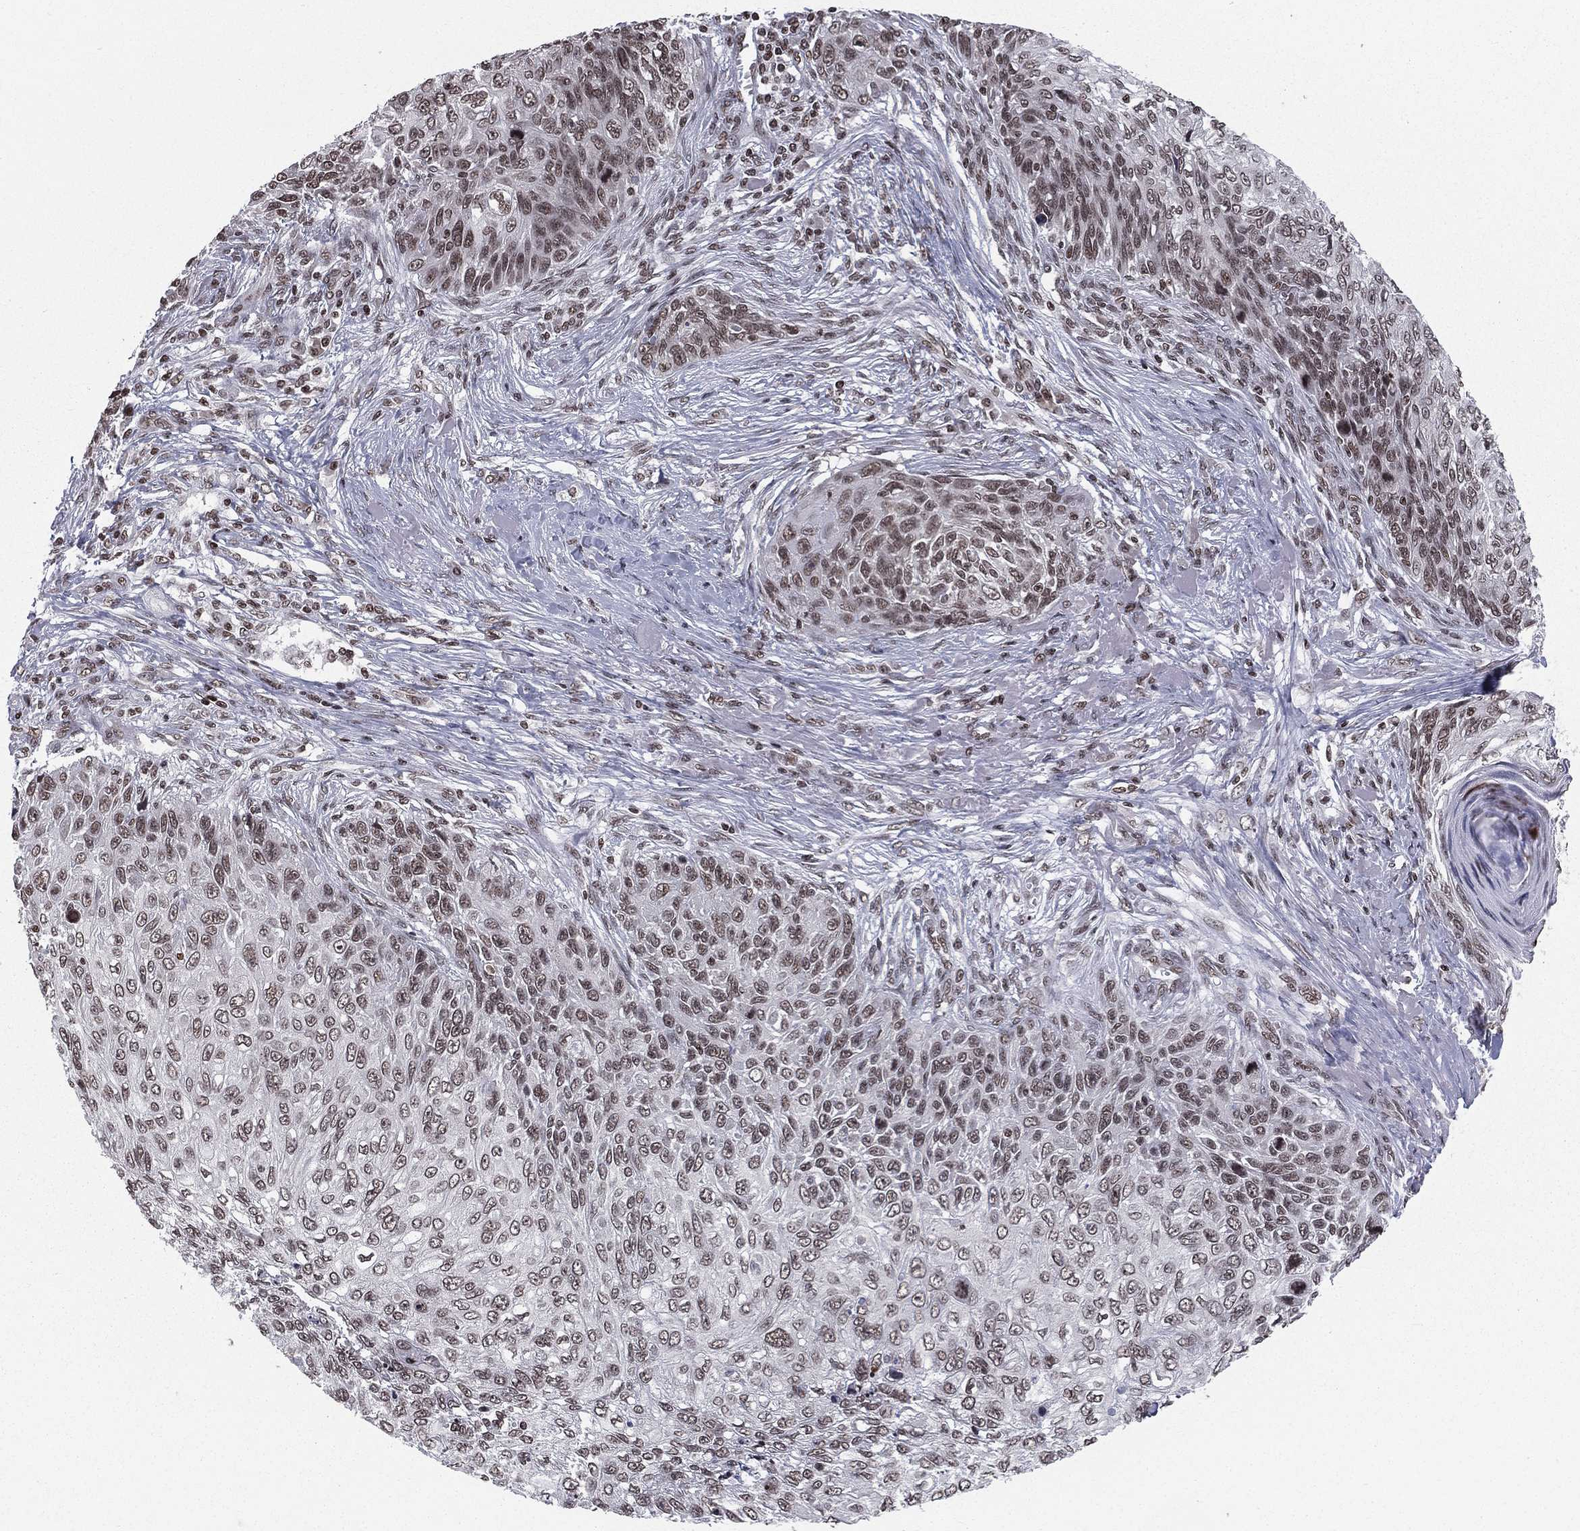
{"staining": {"intensity": "moderate", "quantity": "25%-75%", "location": "nuclear"}, "tissue": "skin cancer", "cell_type": "Tumor cells", "image_type": "cancer", "snomed": [{"axis": "morphology", "description": "Squamous cell carcinoma, NOS"}, {"axis": "topography", "description": "Skin"}], "caption": "There is medium levels of moderate nuclear expression in tumor cells of skin cancer, as demonstrated by immunohistochemical staining (brown color).", "gene": "RFX7", "patient": {"sex": "male", "age": 92}}